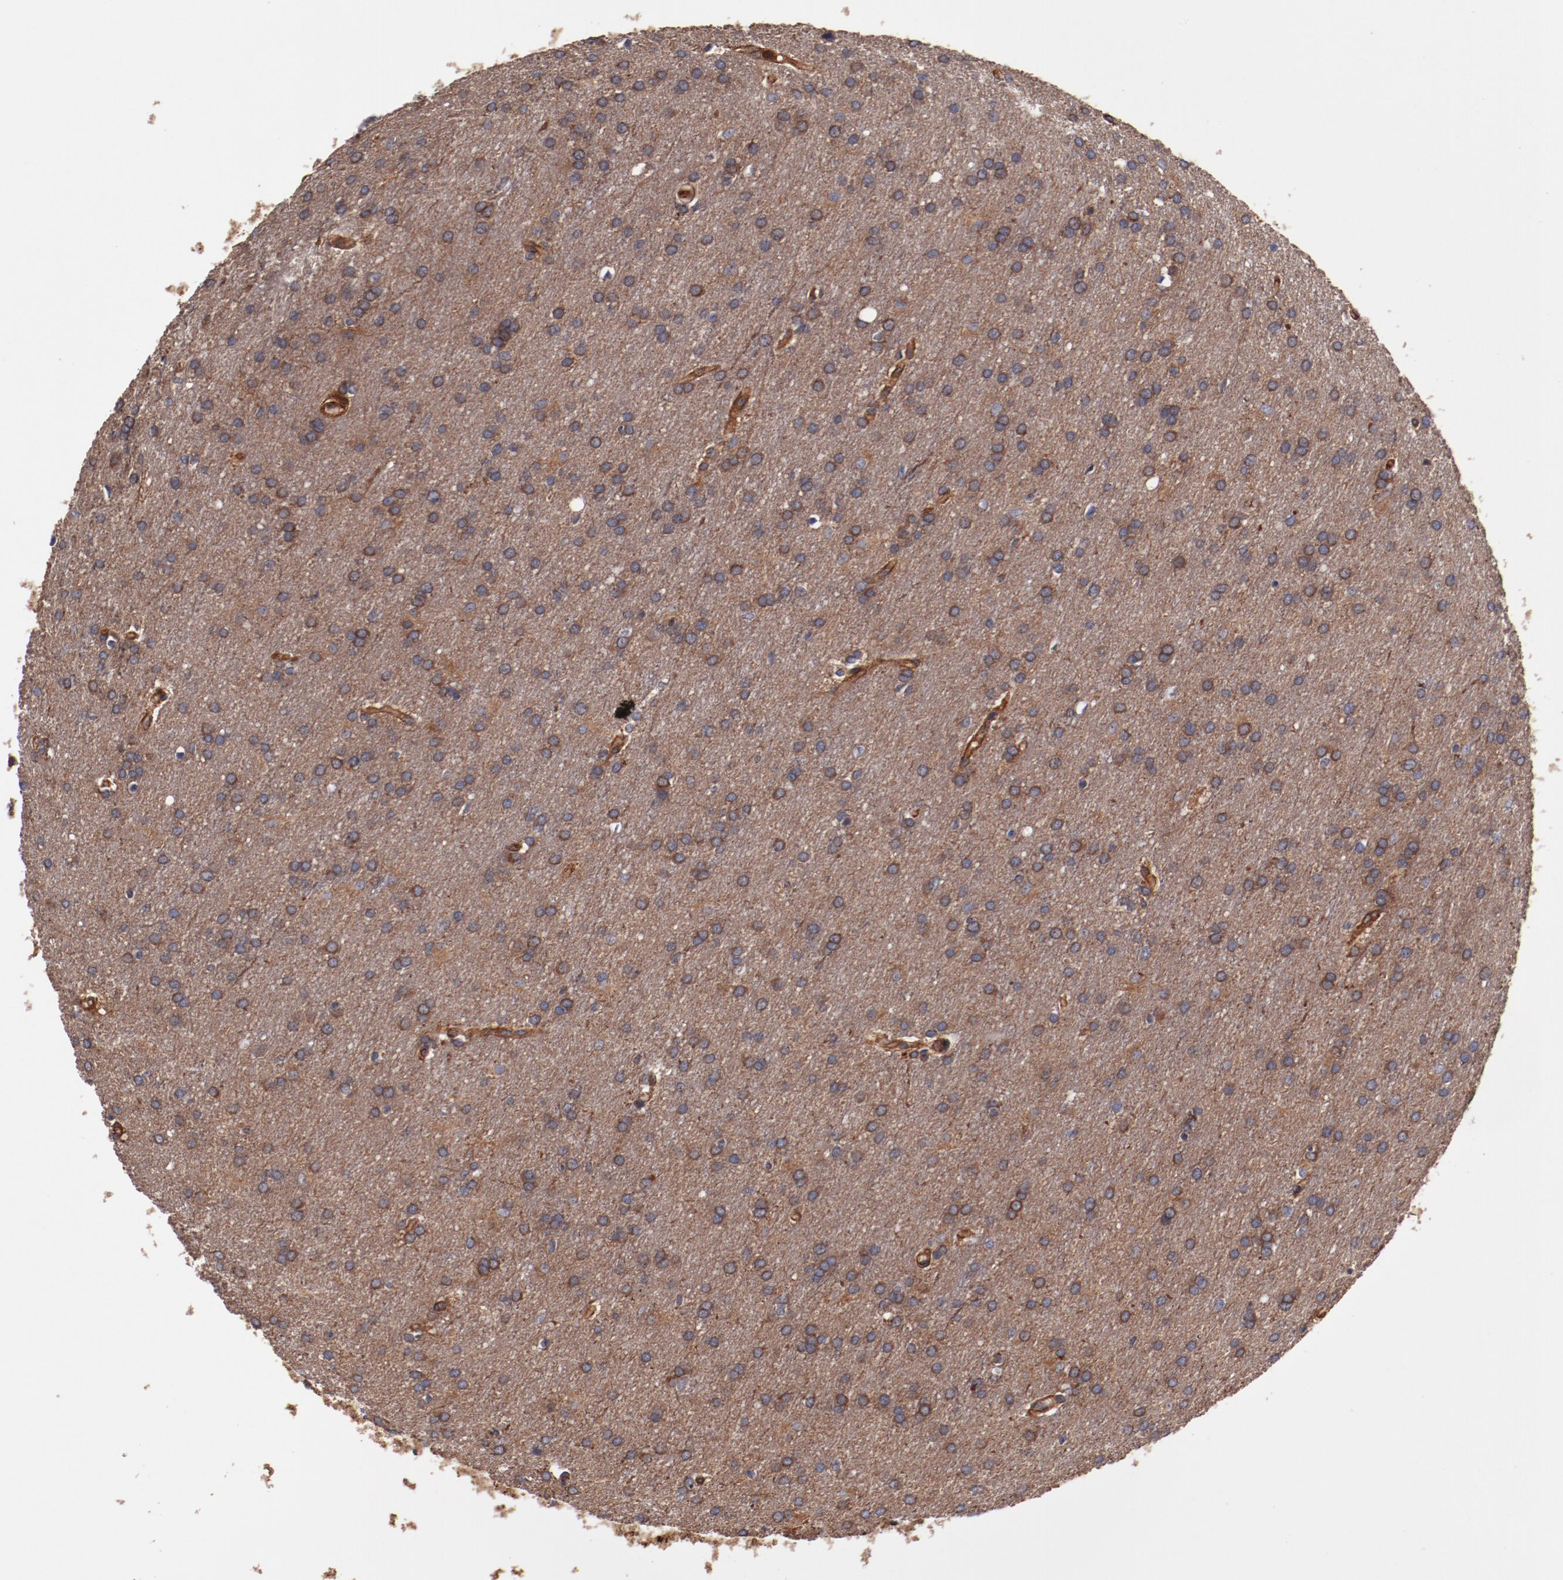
{"staining": {"intensity": "strong", "quantity": ">75%", "location": "cytoplasmic/membranous"}, "tissue": "glioma", "cell_type": "Tumor cells", "image_type": "cancer", "snomed": [{"axis": "morphology", "description": "Glioma, malignant, Low grade"}, {"axis": "topography", "description": "Brain"}], "caption": "Glioma stained for a protein displays strong cytoplasmic/membranous positivity in tumor cells. Using DAB (brown) and hematoxylin (blue) stains, captured at high magnification using brightfield microscopy.", "gene": "TMOD3", "patient": {"sex": "female", "age": 32}}